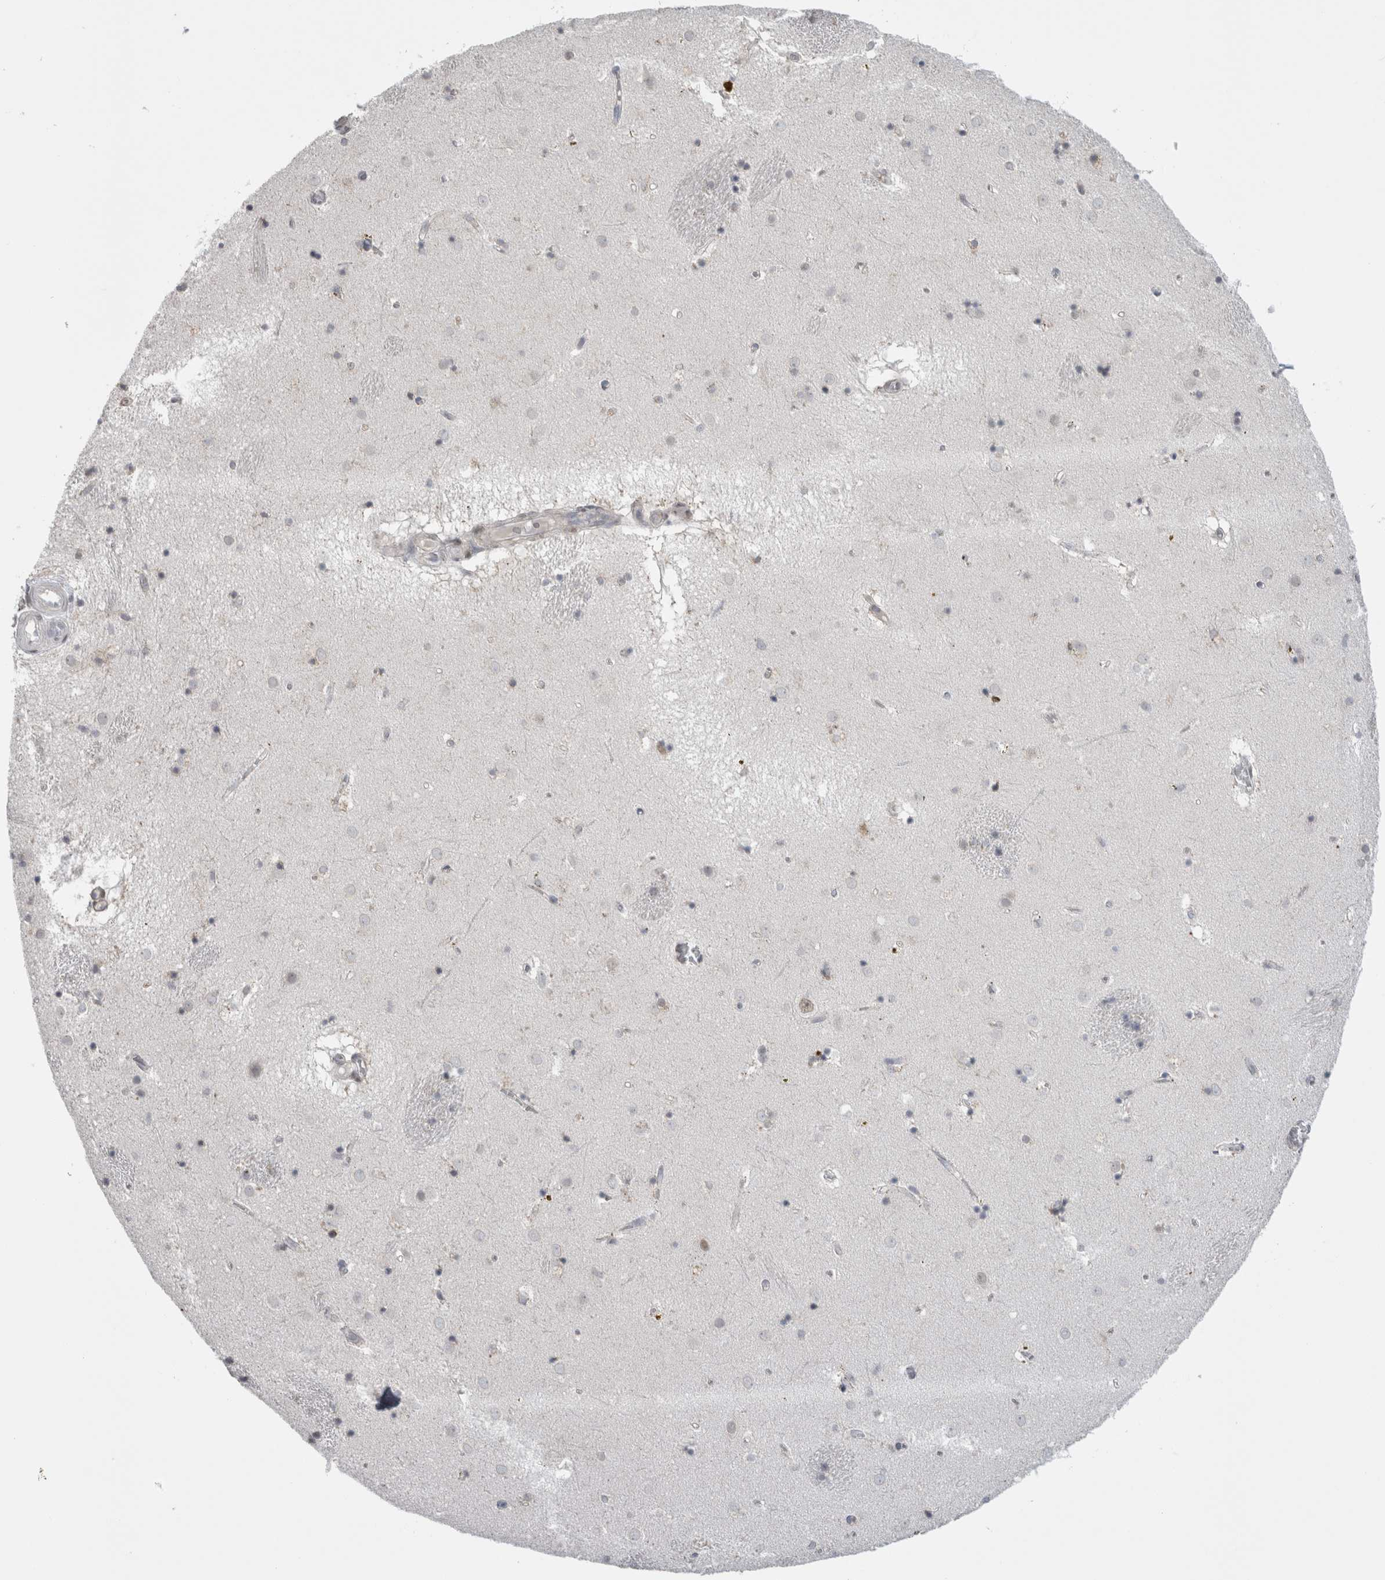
{"staining": {"intensity": "negative", "quantity": "none", "location": "none"}, "tissue": "caudate", "cell_type": "Glial cells", "image_type": "normal", "snomed": [{"axis": "morphology", "description": "Normal tissue, NOS"}, {"axis": "topography", "description": "Lateral ventricle wall"}], "caption": "IHC photomicrograph of benign caudate: human caudate stained with DAB shows no significant protein expression in glial cells.", "gene": "PLIN1", "patient": {"sex": "male", "age": 70}}